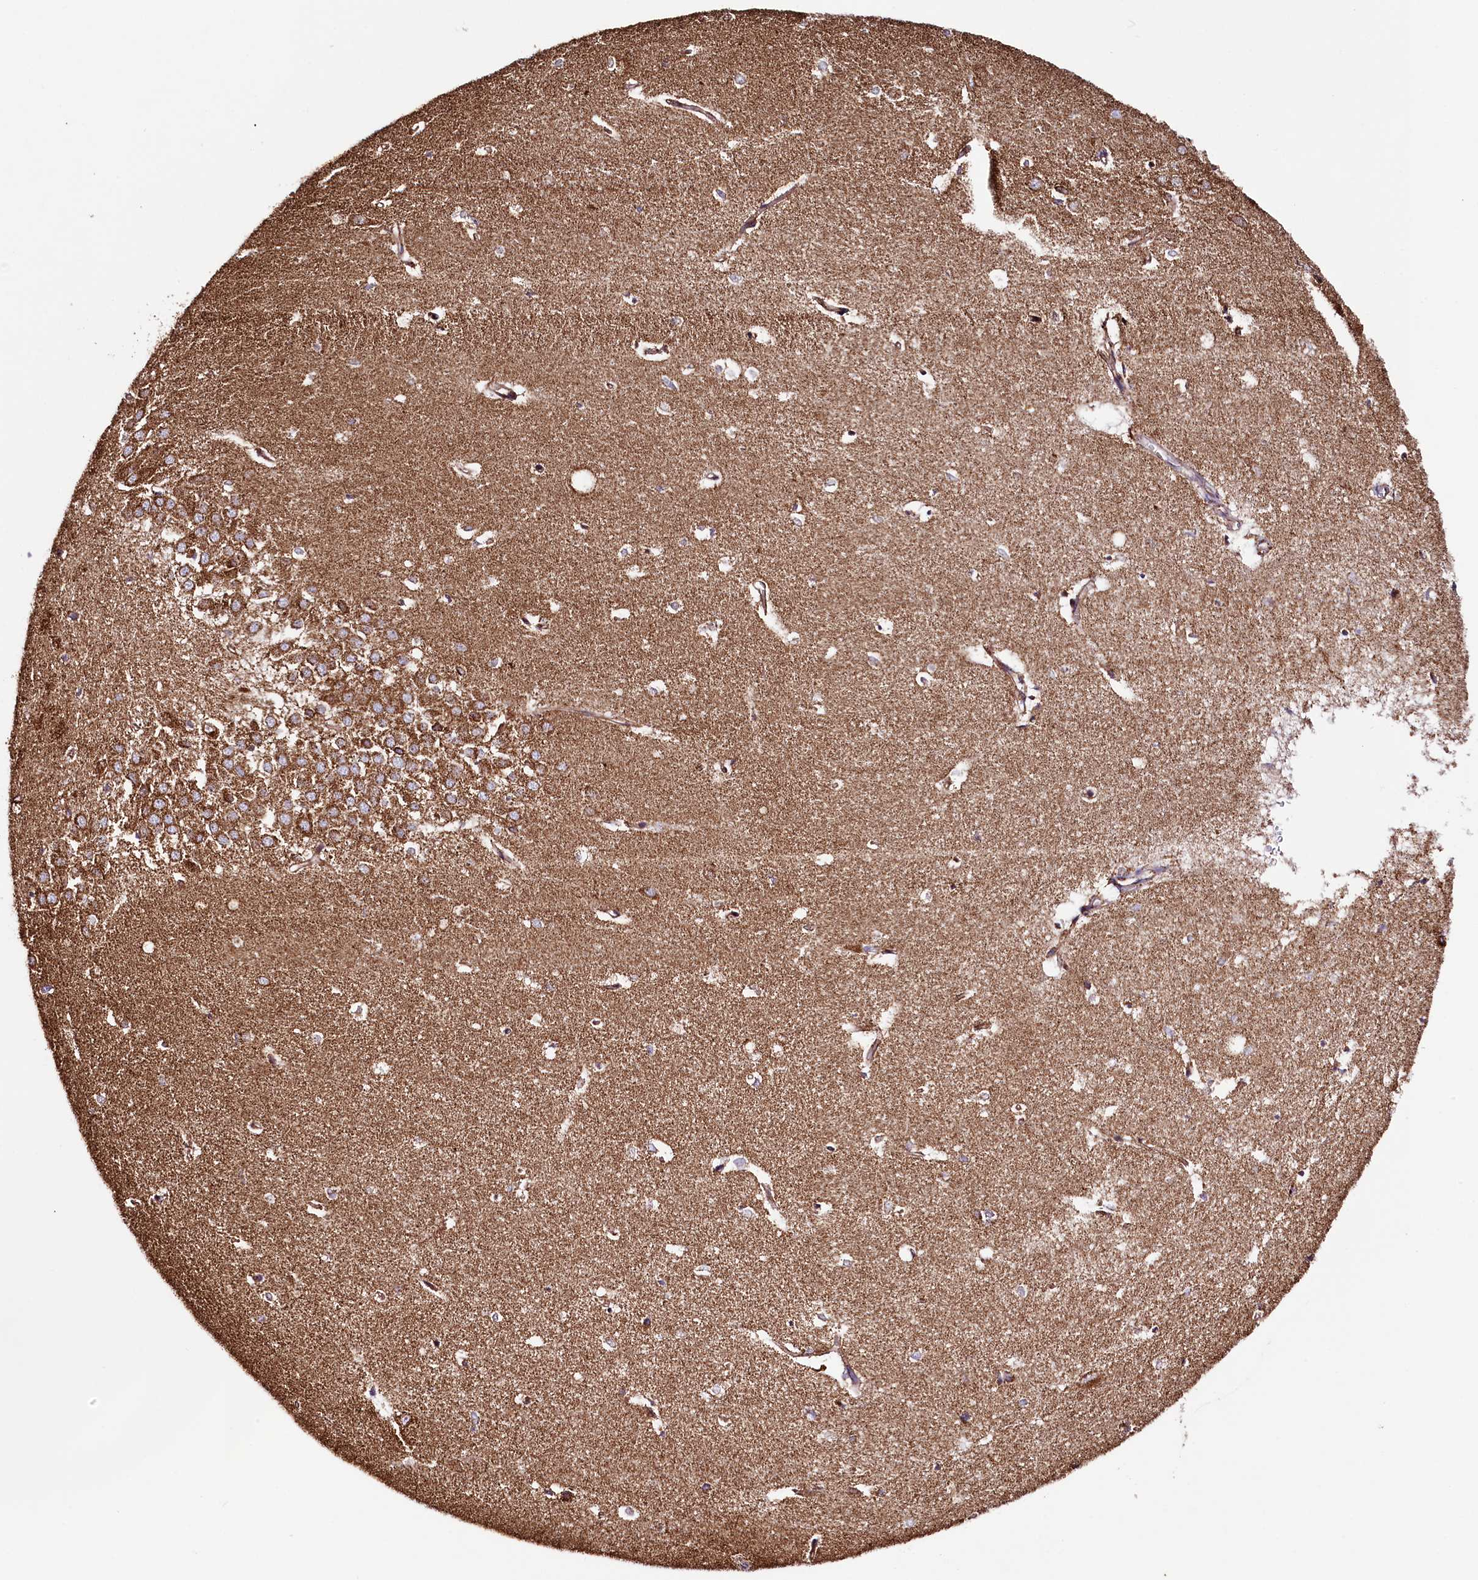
{"staining": {"intensity": "moderate", "quantity": "25%-75%", "location": "cytoplasmic/membranous"}, "tissue": "hippocampus", "cell_type": "Glial cells", "image_type": "normal", "snomed": [{"axis": "morphology", "description": "Normal tissue, NOS"}, {"axis": "topography", "description": "Hippocampus"}], "caption": "Immunohistochemical staining of unremarkable human hippocampus reveals moderate cytoplasmic/membranous protein staining in approximately 25%-75% of glial cells.", "gene": "APLP2", "patient": {"sex": "female", "age": 64}}